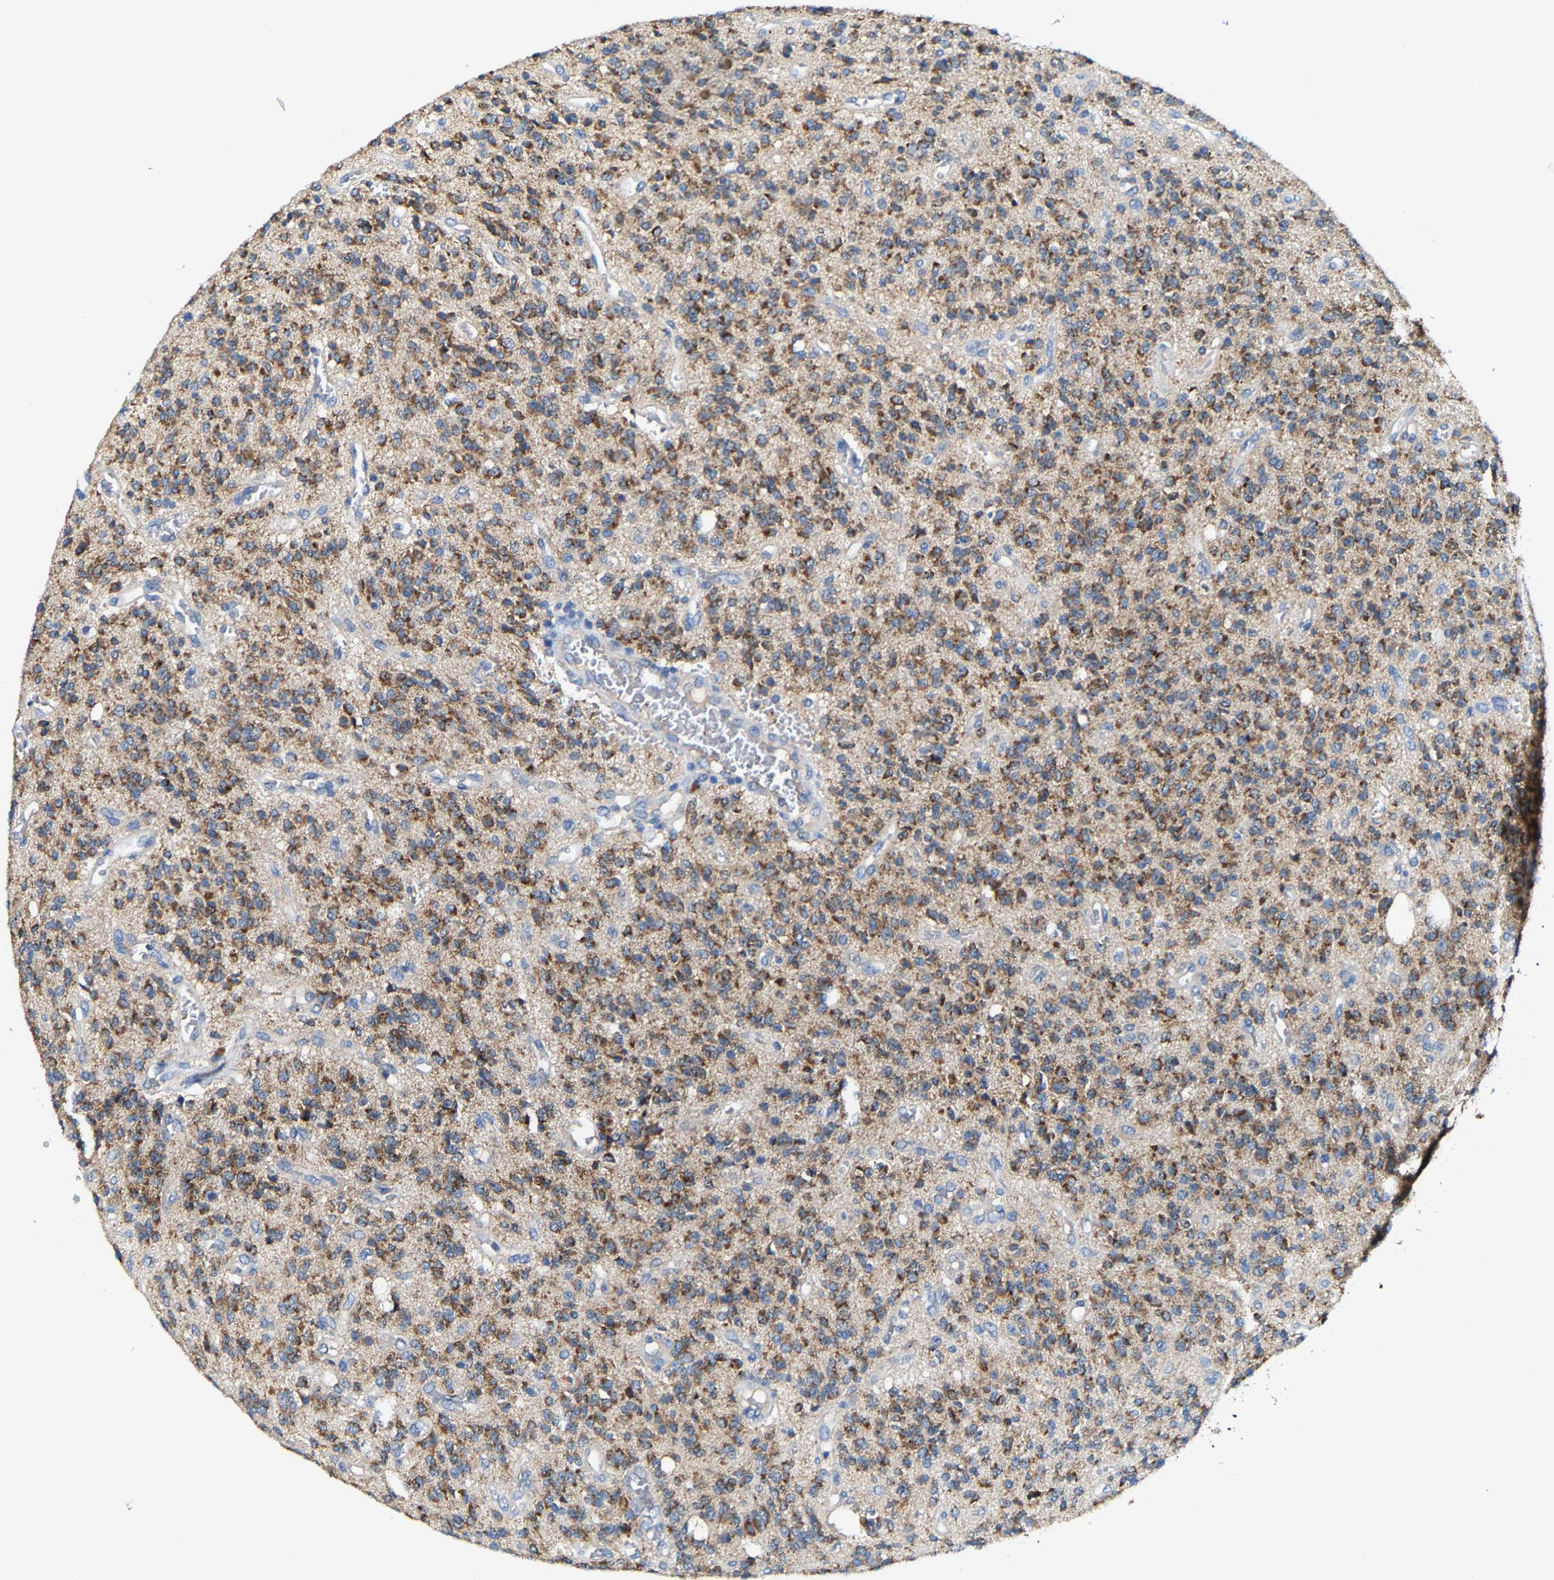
{"staining": {"intensity": "strong", "quantity": ">75%", "location": "cytoplasmic/membranous"}, "tissue": "glioma", "cell_type": "Tumor cells", "image_type": "cancer", "snomed": [{"axis": "morphology", "description": "Glioma, malignant, High grade"}, {"axis": "topography", "description": "Brain"}], "caption": "Immunohistochemistry staining of high-grade glioma (malignant), which displays high levels of strong cytoplasmic/membranous staining in about >75% of tumor cells indicating strong cytoplasmic/membranous protein expression. The staining was performed using DAB (brown) for protein detection and nuclei were counterstained in hematoxylin (blue).", "gene": "SLC25A25", "patient": {"sex": "male", "age": 34}}